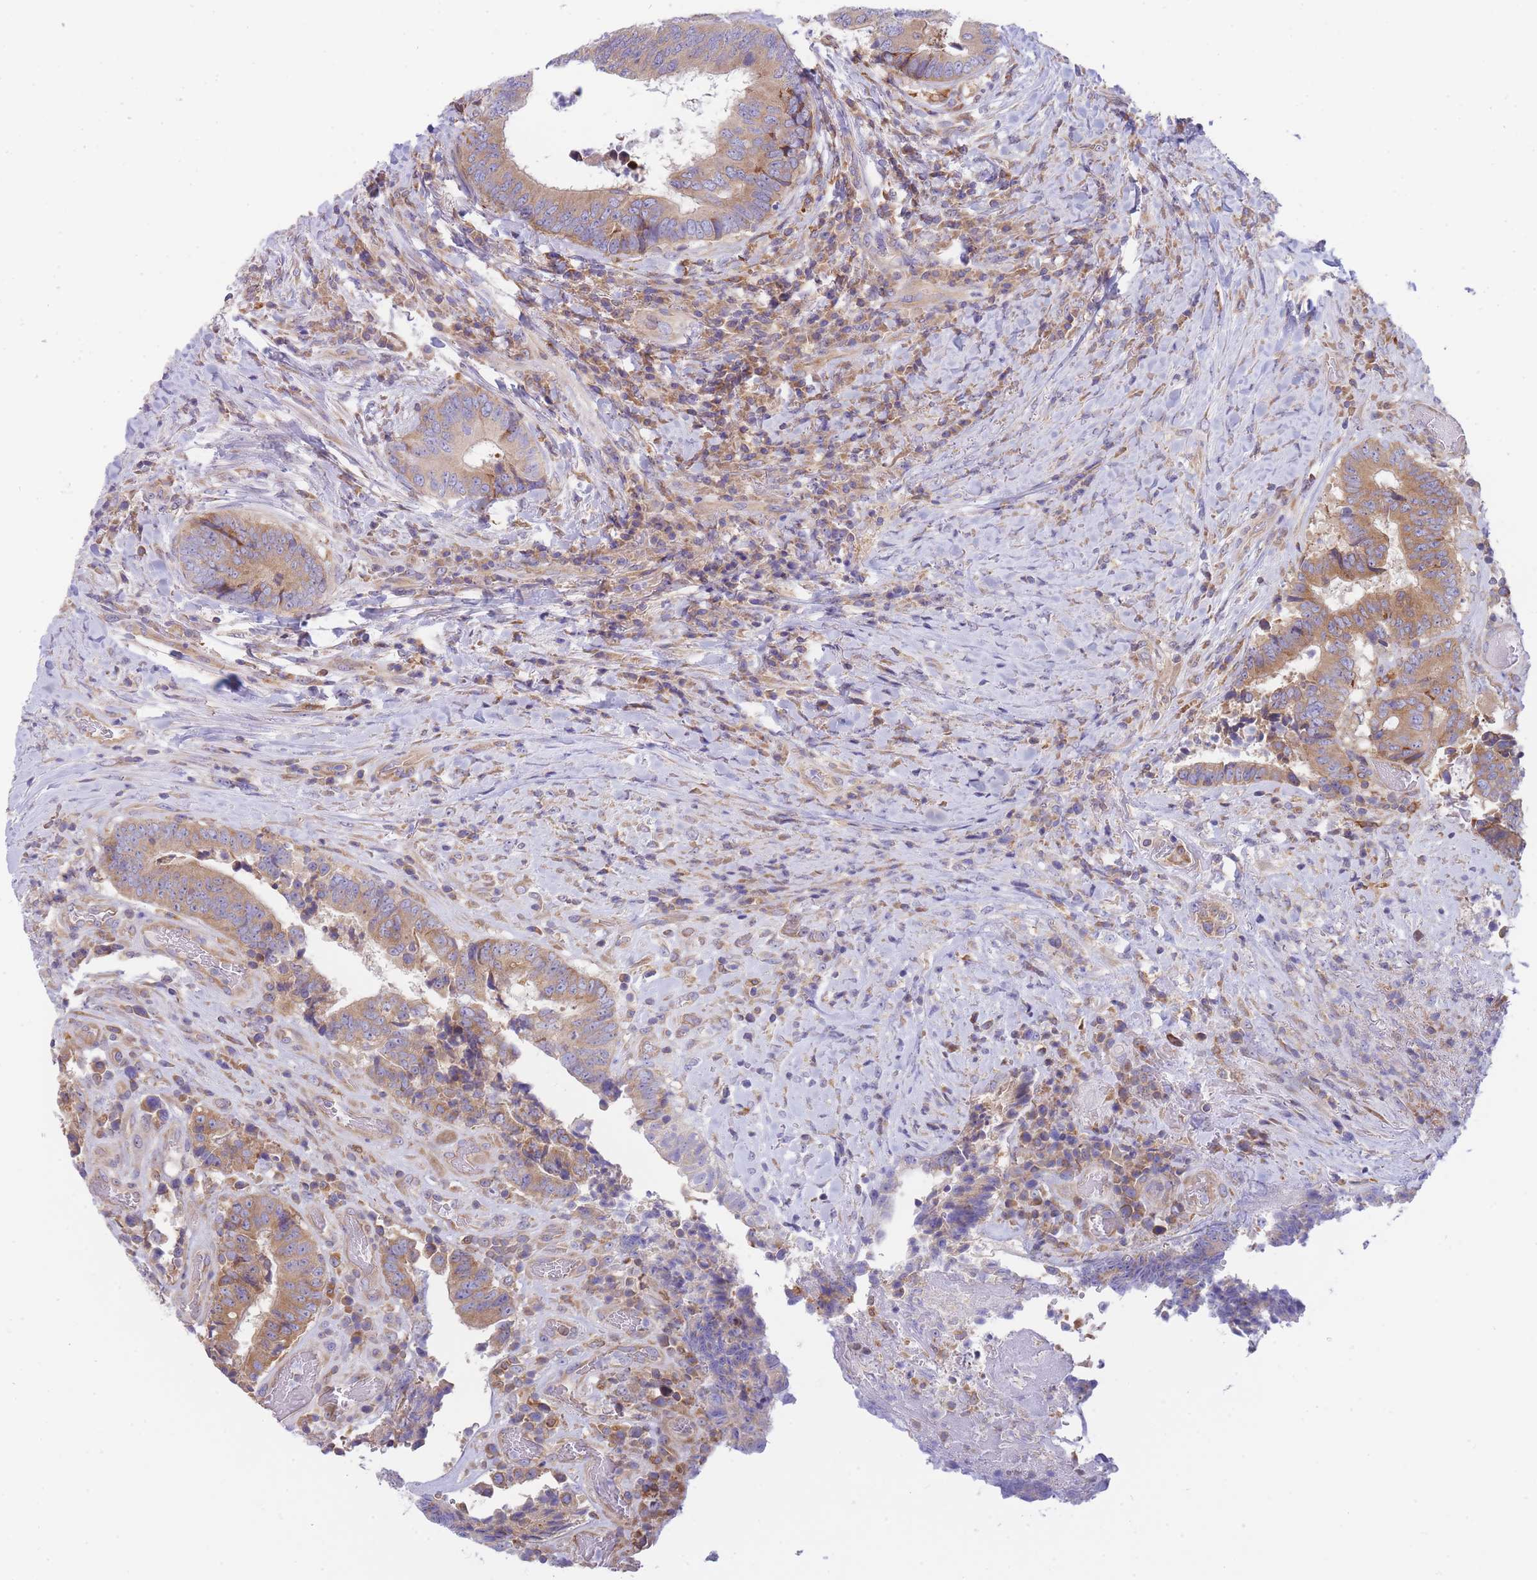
{"staining": {"intensity": "moderate", "quantity": ">75%", "location": "cytoplasmic/membranous"}, "tissue": "colorectal cancer", "cell_type": "Tumor cells", "image_type": "cancer", "snomed": [{"axis": "morphology", "description": "Adenocarcinoma, NOS"}, {"axis": "topography", "description": "Rectum"}], "caption": "Immunohistochemistry (DAB) staining of adenocarcinoma (colorectal) displays moderate cytoplasmic/membranous protein expression in approximately >75% of tumor cells.", "gene": "SH2B2", "patient": {"sex": "male", "age": 72}}